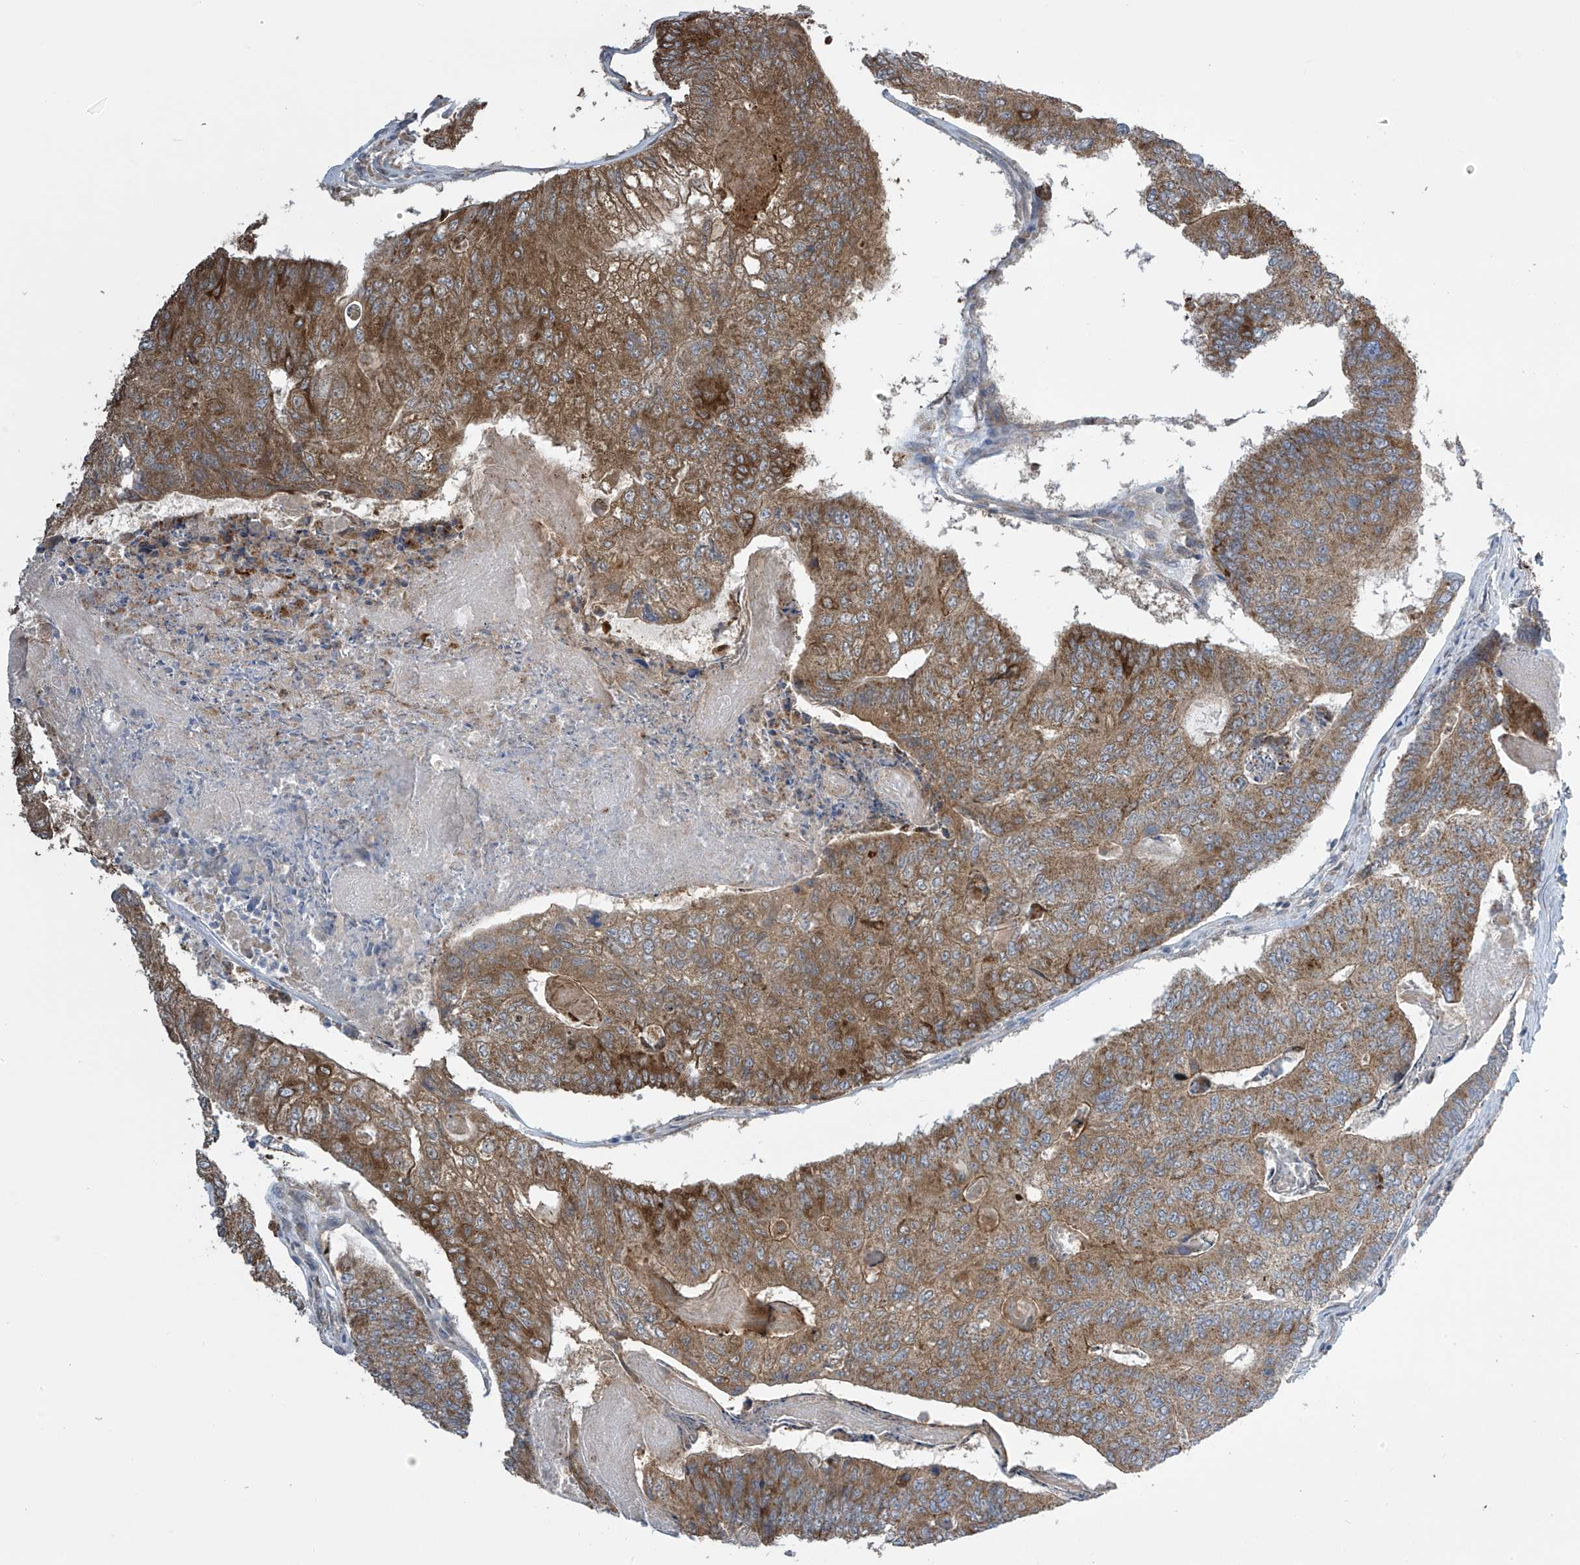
{"staining": {"intensity": "moderate", "quantity": ">75%", "location": "cytoplasmic/membranous"}, "tissue": "colorectal cancer", "cell_type": "Tumor cells", "image_type": "cancer", "snomed": [{"axis": "morphology", "description": "Adenocarcinoma, NOS"}, {"axis": "topography", "description": "Colon"}], "caption": "Immunohistochemistry image of neoplastic tissue: human adenocarcinoma (colorectal) stained using immunohistochemistry displays medium levels of moderate protein expression localized specifically in the cytoplasmic/membranous of tumor cells, appearing as a cytoplasmic/membranous brown color.", "gene": "PNPT1", "patient": {"sex": "female", "age": 67}}